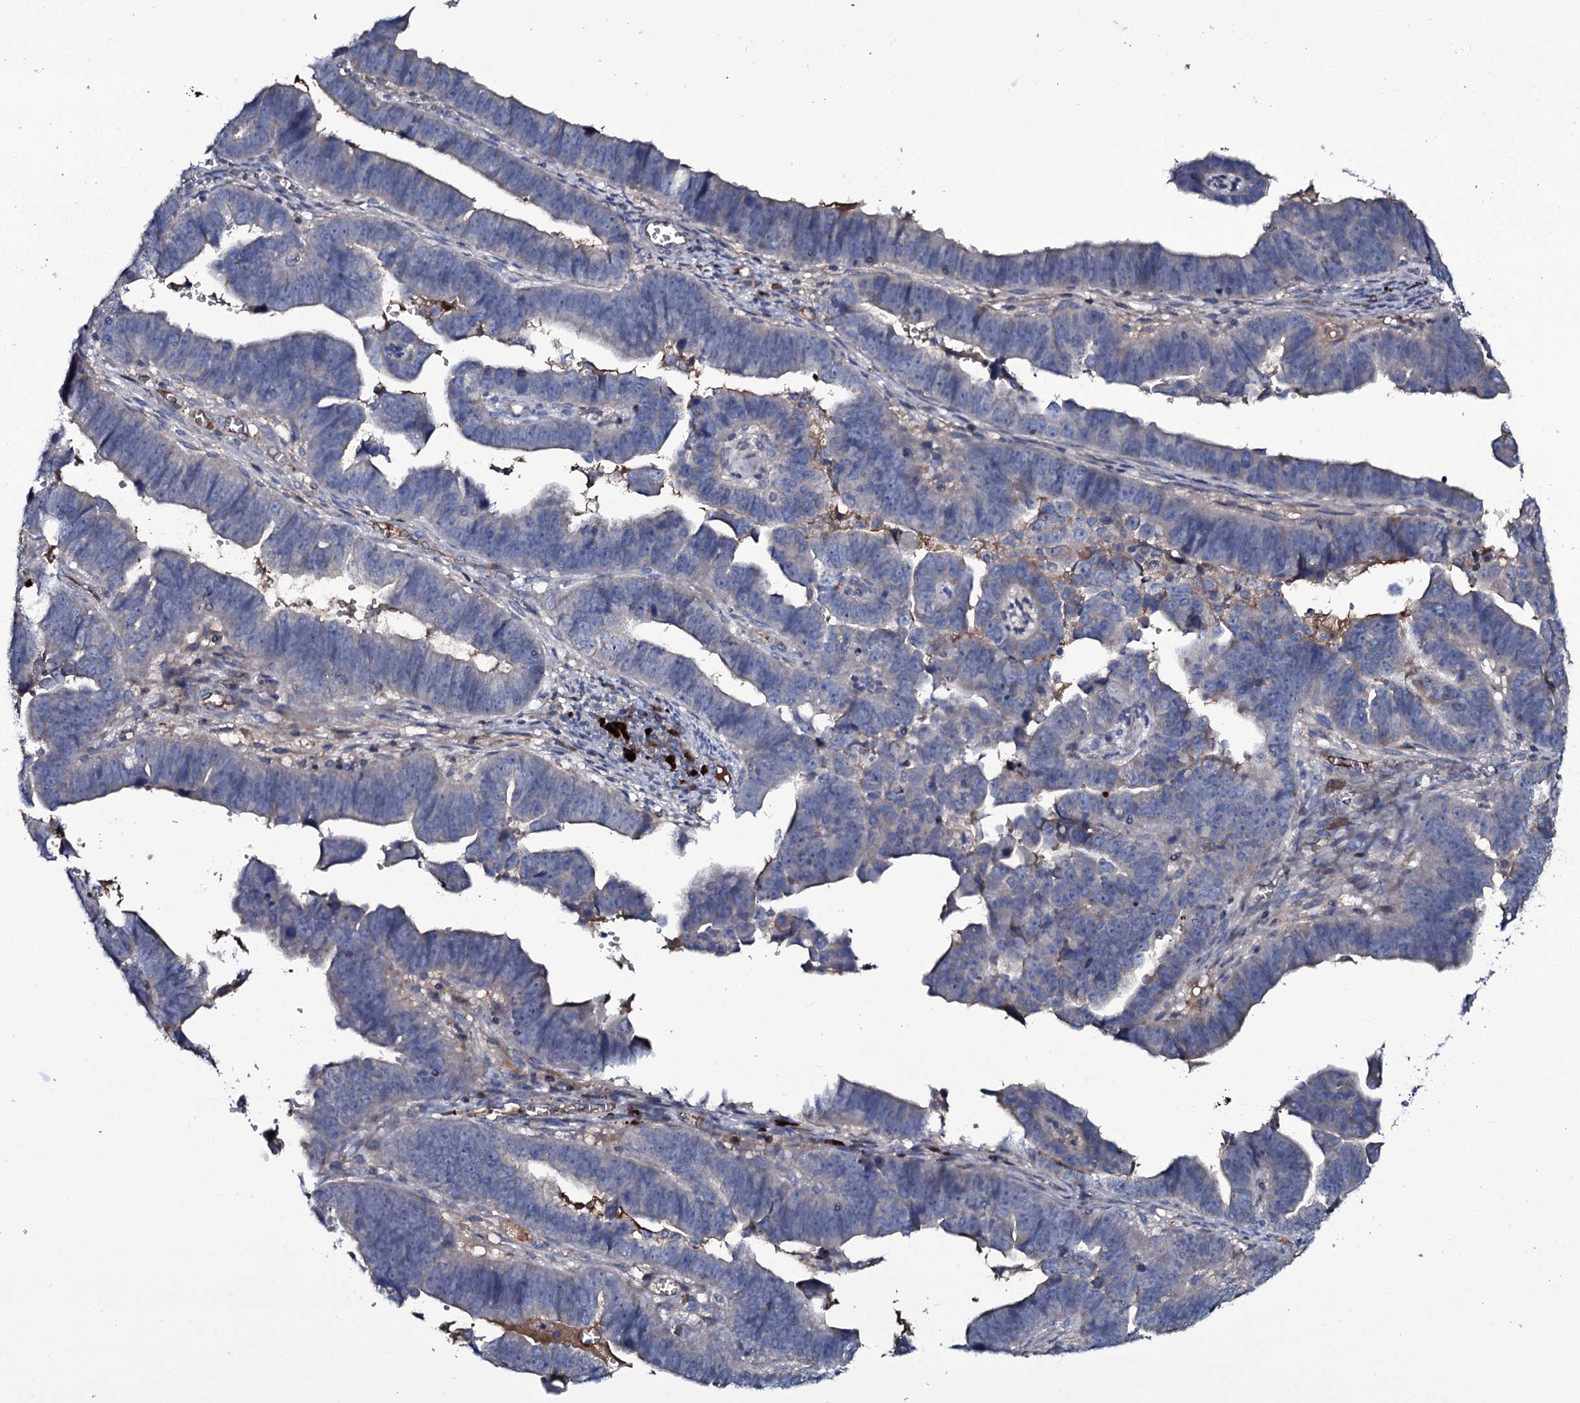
{"staining": {"intensity": "negative", "quantity": "none", "location": "none"}, "tissue": "endometrial cancer", "cell_type": "Tumor cells", "image_type": "cancer", "snomed": [{"axis": "morphology", "description": "Adenocarcinoma, NOS"}, {"axis": "topography", "description": "Endometrium"}], "caption": "Immunohistochemistry (IHC) photomicrograph of neoplastic tissue: endometrial adenocarcinoma stained with DAB shows no significant protein expression in tumor cells.", "gene": "LYG2", "patient": {"sex": "female", "age": 75}}